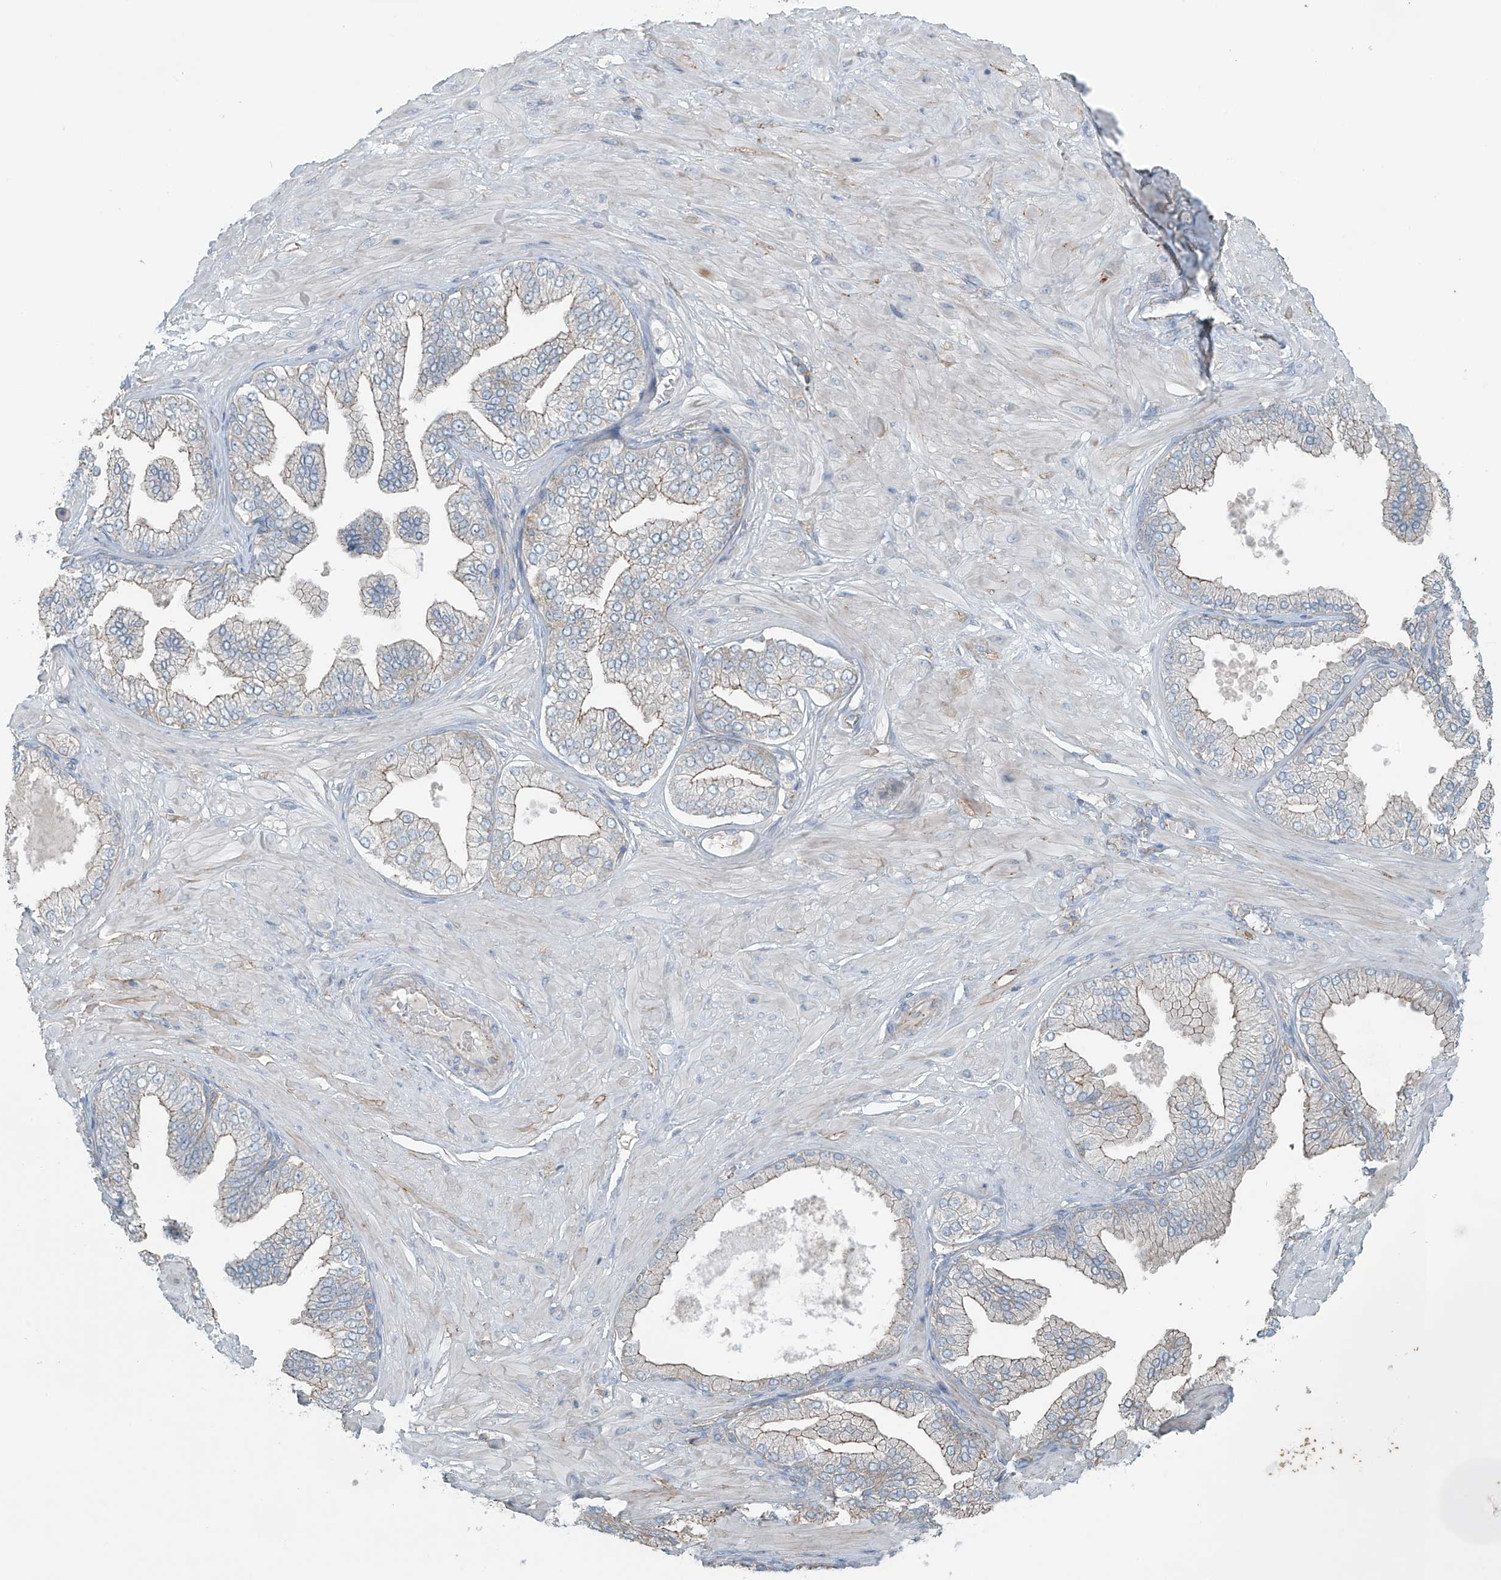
{"staining": {"intensity": "negative", "quantity": "none", "location": "none"}, "tissue": "adipose tissue", "cell_type": "Adipocytes", "image_type": "normal", "snomed": [{"axis": "morphology", "description": "Normal tissue, NOS"}, {"axis": "morphology", "description": "Adenocarcinoma, Low grade"}, {"axis": "topography", "description": "Prostate"}, {"axis": "topography", "description": "Peripheral nerve tissue"}], "caption": "This is an immunohistochemistry micrograph of benign adipose tissue. There is no positivity in adipocytes.", "gene": "SLC9A2", "patient": {"sex": "male", "age": 63}}